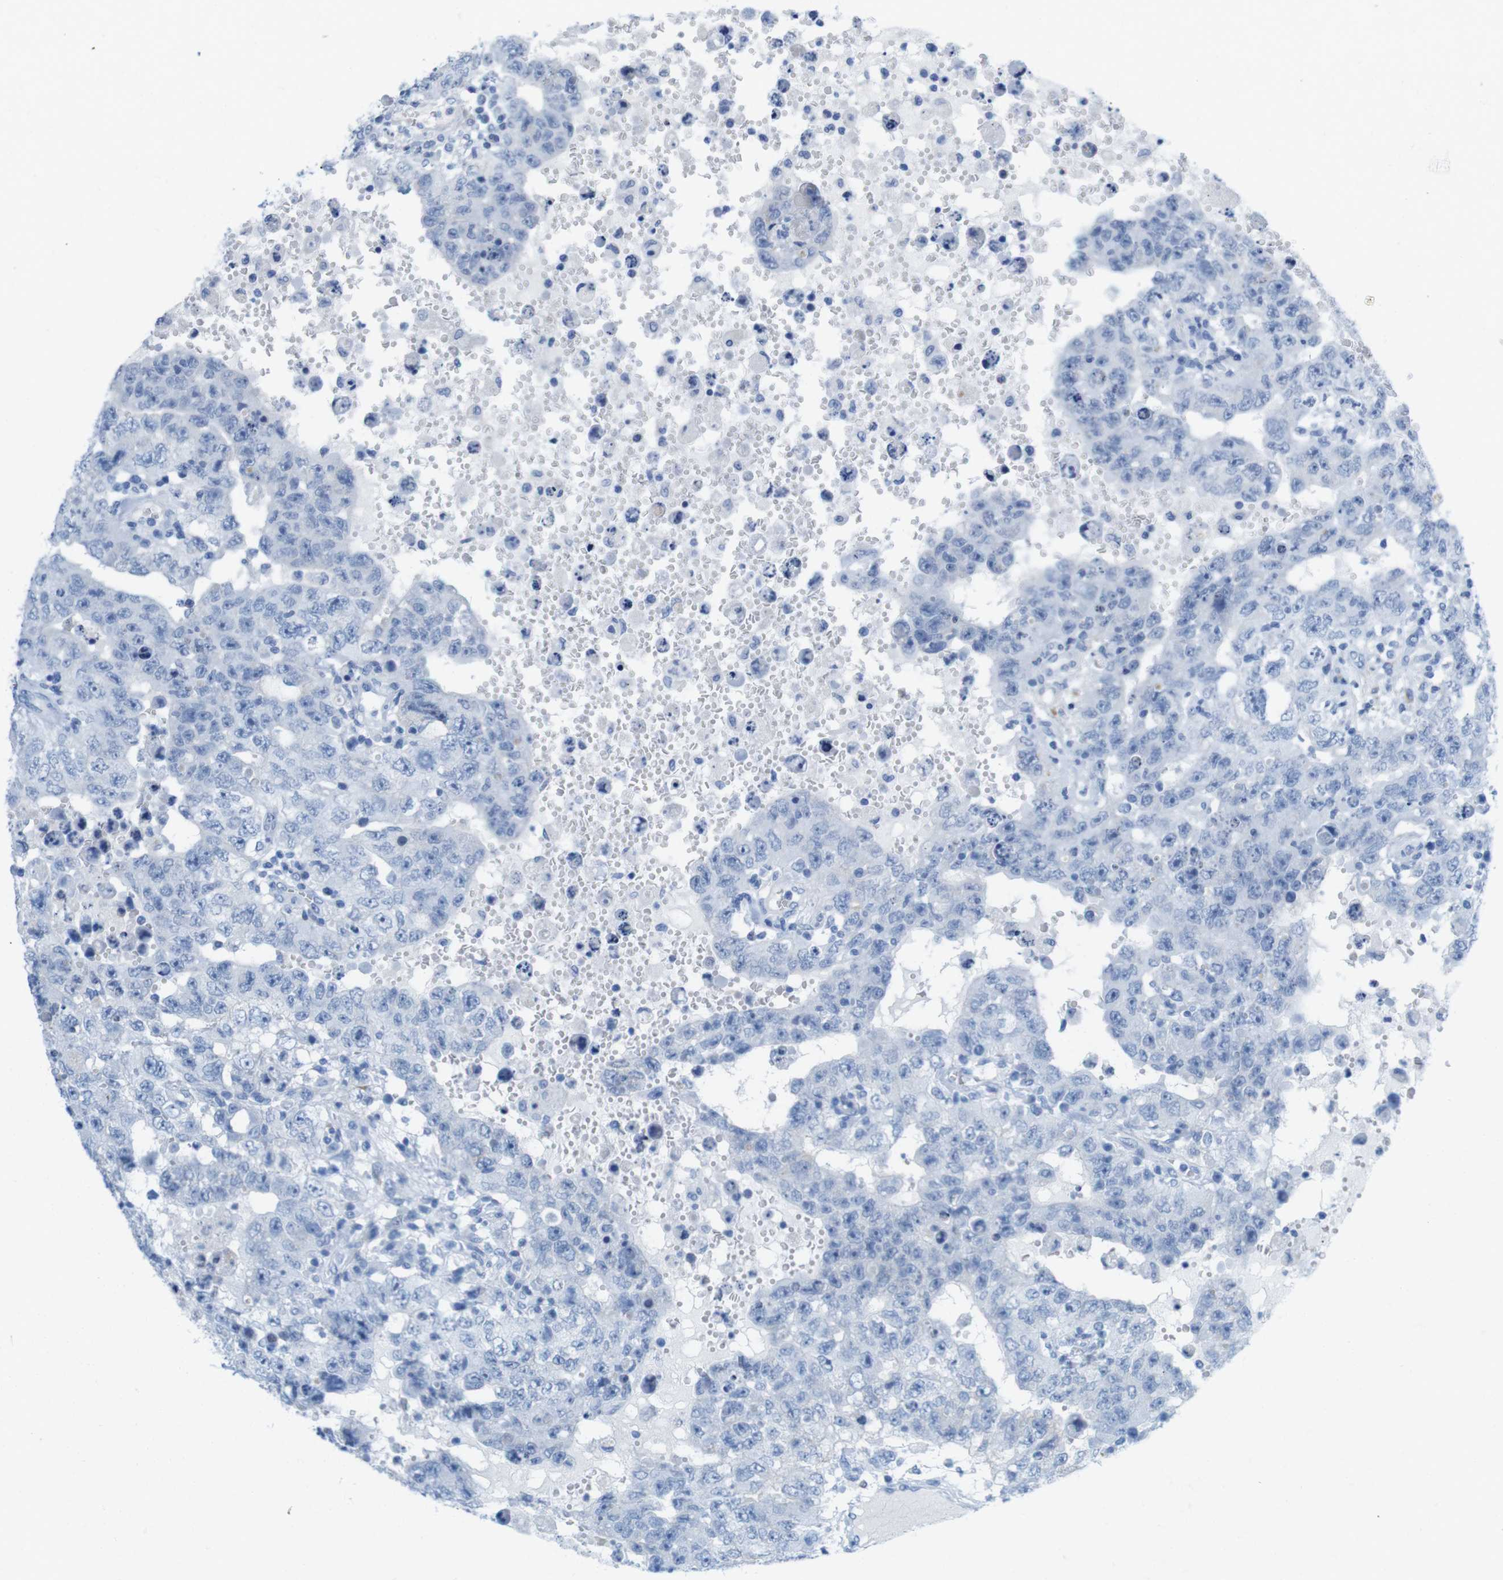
{"staining": {"intensity": "negative", "quantity": "none", "location": "none"}, "tissue": "testis cancer", "cell_type": "Tumor cells", "image_type": "cancer", "snomed": [{"axis": "morphology", "description": "Carcinoma, Embryonal, NOS"}, {"axis": "topography", "description": "Testis"}], "caption": "Testis cancer (embryonal carcinoma) stained for a protein using immunohistochemistry exhibits no expression tumor cells.", "gene": "GAP43", "patient": {"sex": "male", "age": 26}}